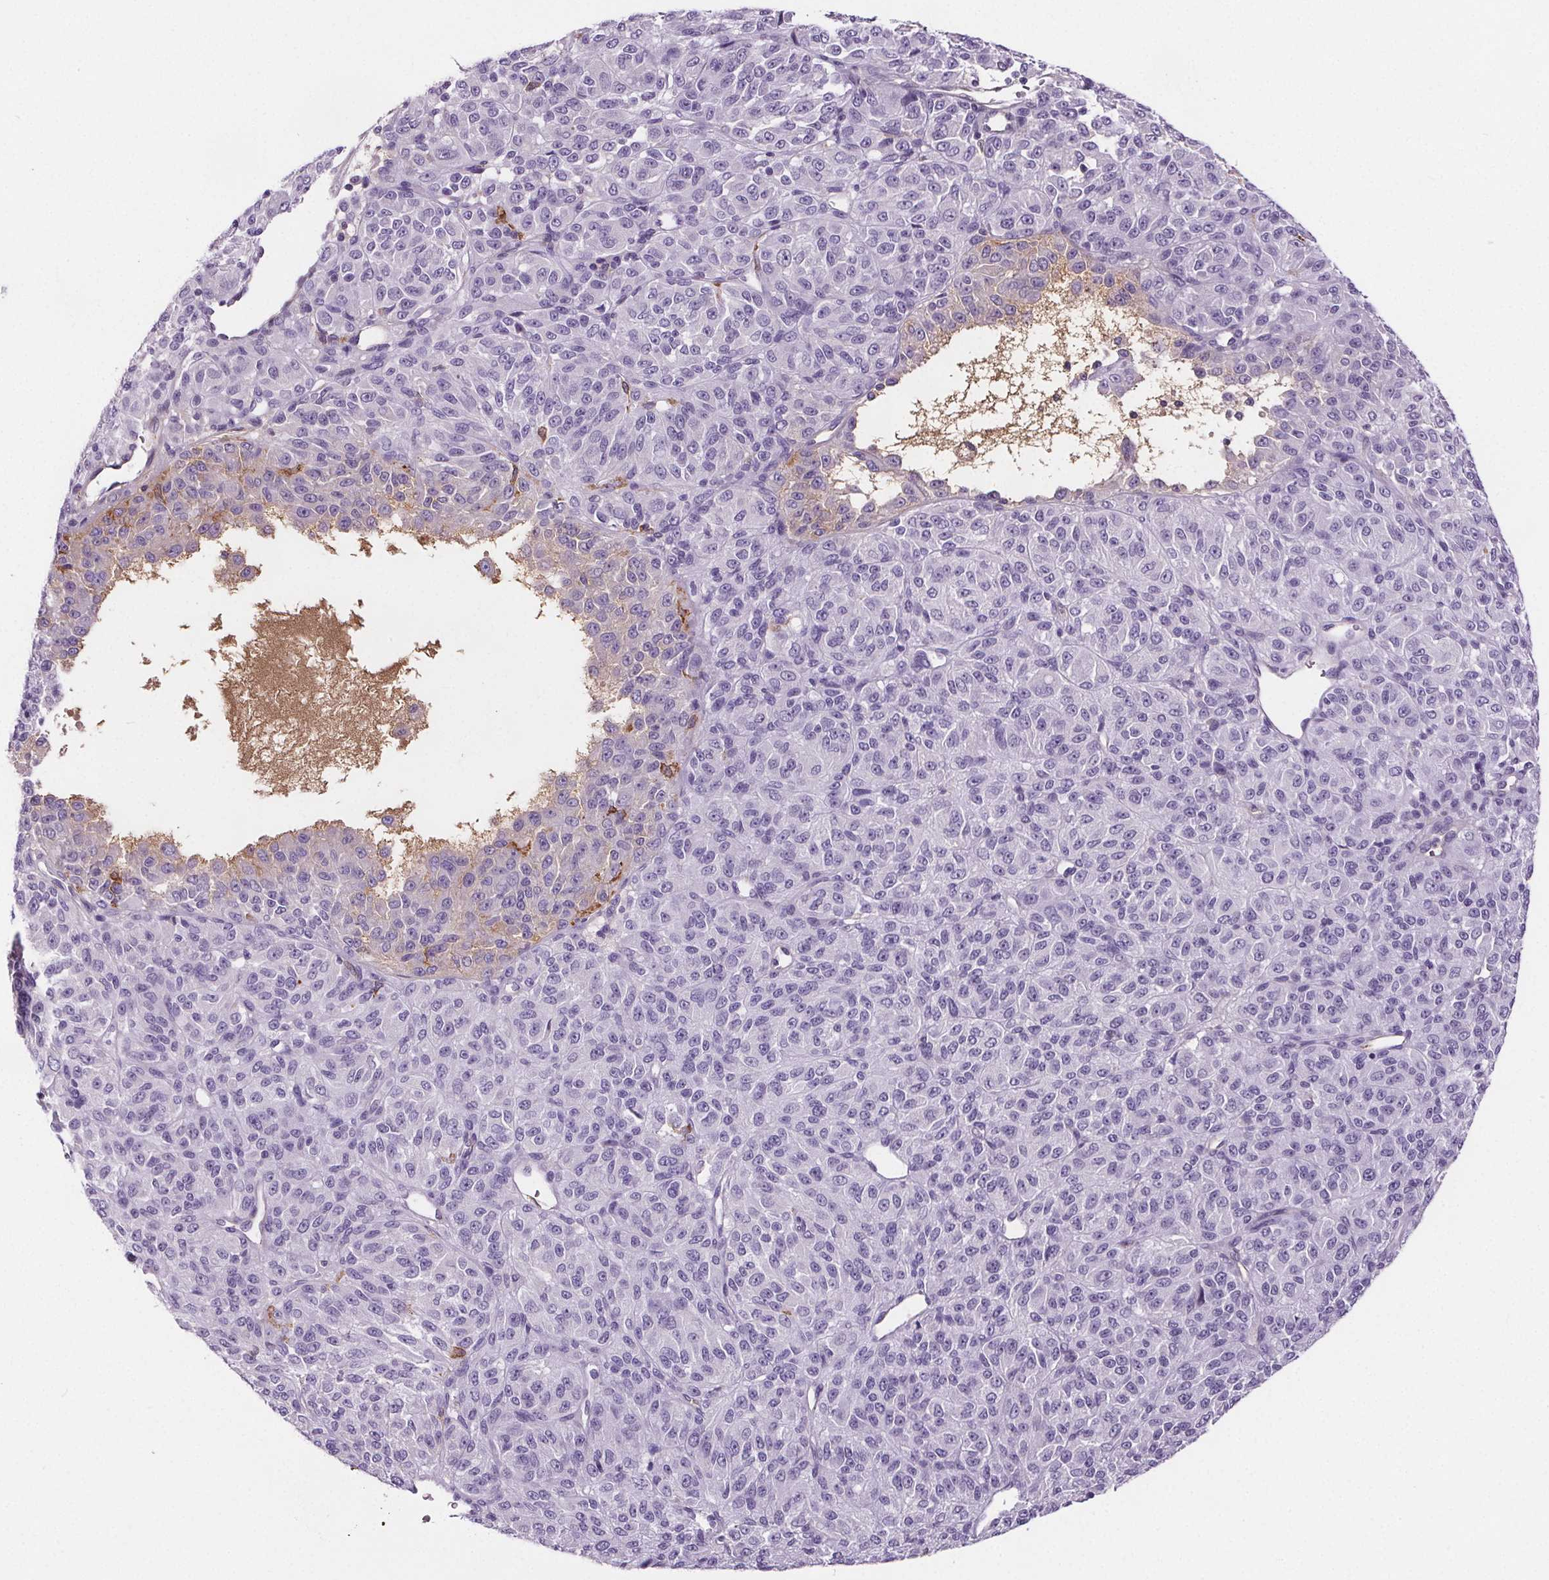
{"staining": {"intensity": "negative", "quantity": "none", "location": "none"}, "tissue": "melanoma", "cell_type": "Tumor cells", "image_type": "cancer", "snomed": [{"axis": "morphology", "description": "Malignant melanoma, Metastatic site"}, {"axis": "topography", "description": "Brain"}], "caption": "The photomicrograph displays no significant expression in tumor cells of melanoma.", "gene": "CD5L", "patient": {"sex": "female", "age": 56}}